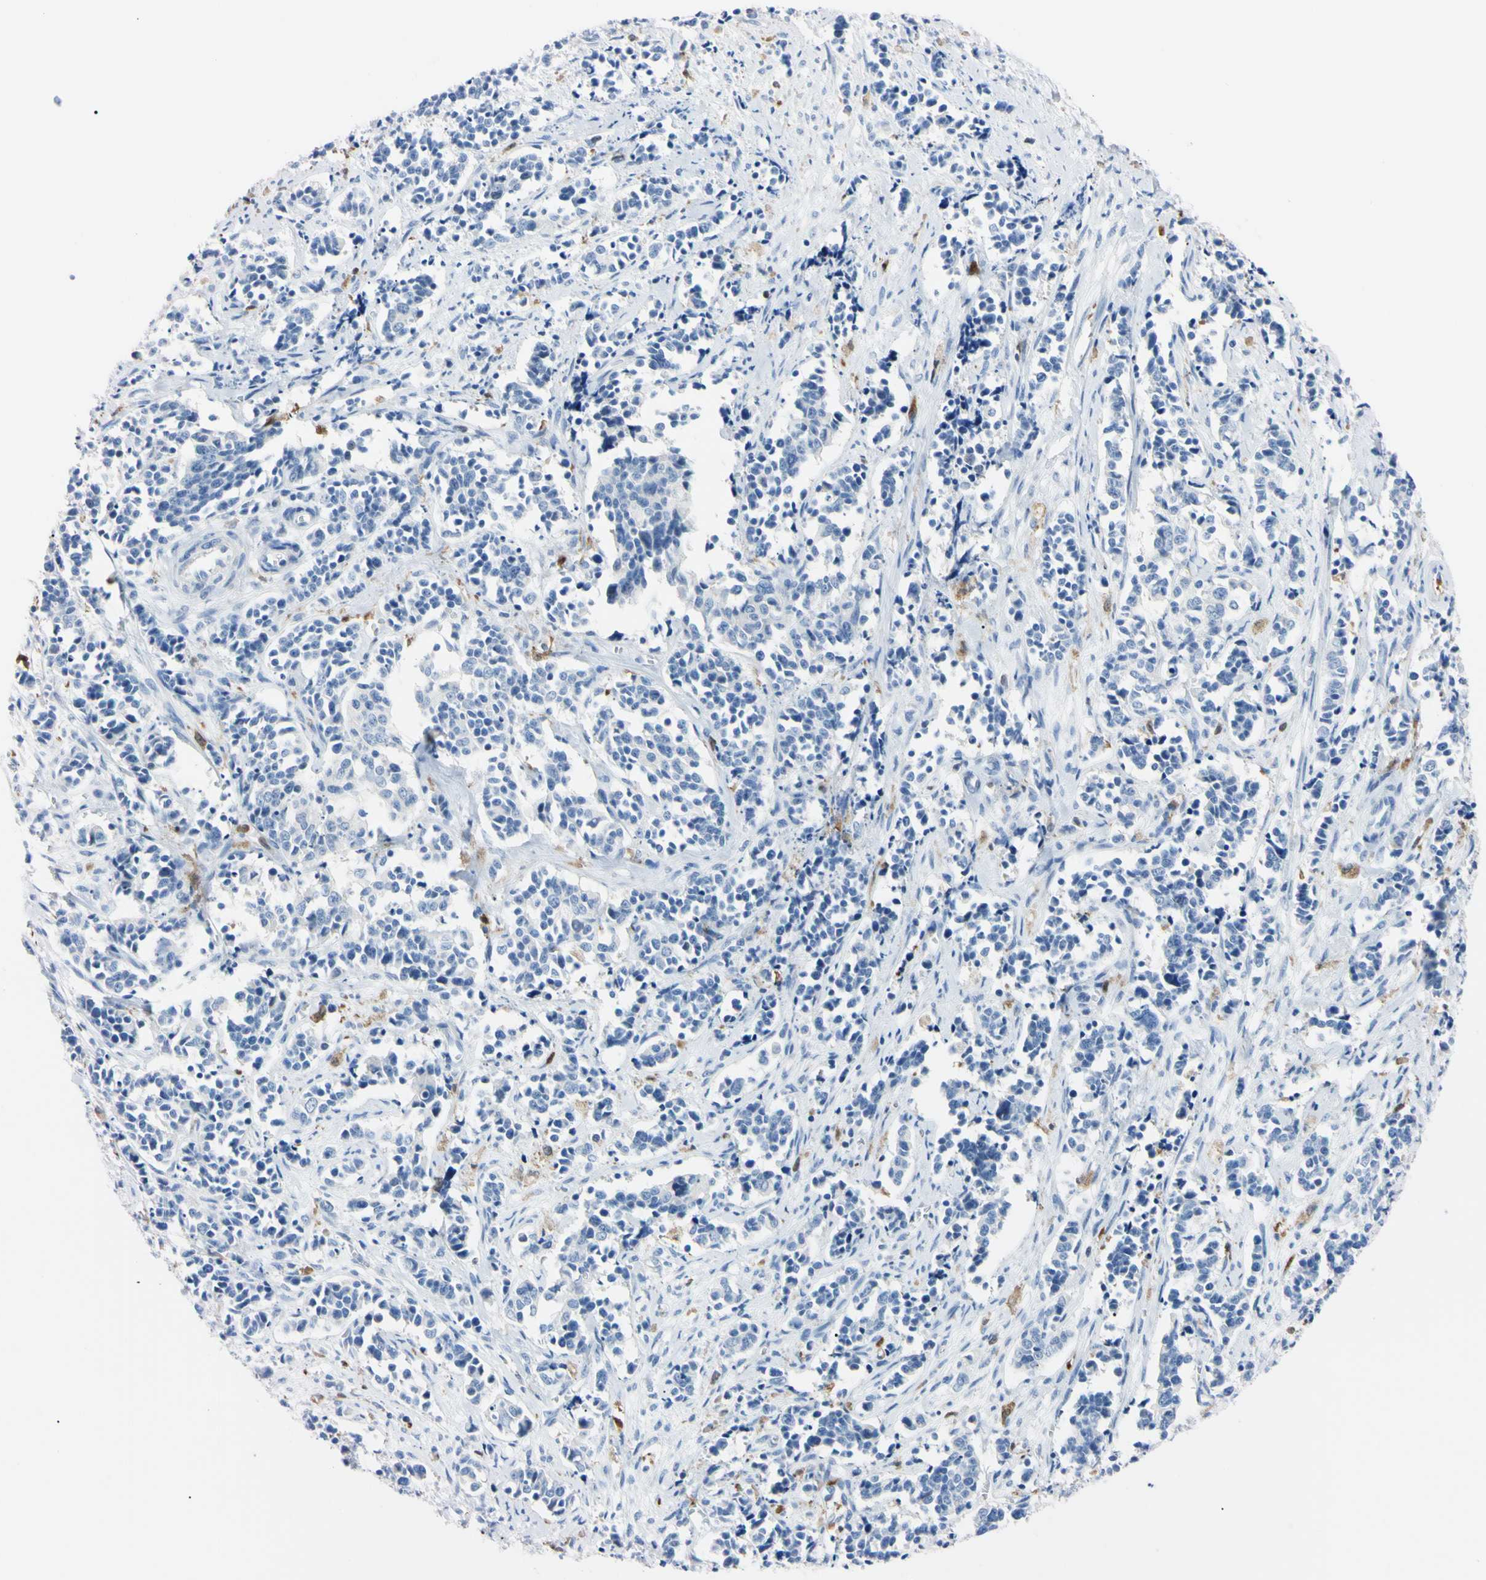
{"staining": {"intensity": "negative", "quantity": "none", "location": "none"}, "tissue": "cervical cancer", "cell_type": "Tumor cells", "image_type": "cancer", "snomed": [{"axis": "morphology", "description": "Normal tissue, NOS"}, {"axis": "morphology", "description": "Squamous cell carcinoma, NOS"}, {"axis": "topography", "description": "Cervix"}], "caption": "Immunohistochemical staining of human cervical cancer (squamous cell carcinoma) exhibits no significant expression in tumor cells. (DAB (3,3'-diaminobenzidine) IHC visualized using brightfield microscopy, high magnification).", "gene": "NCF4", "patient": {"sex": "female", "age": 35}}